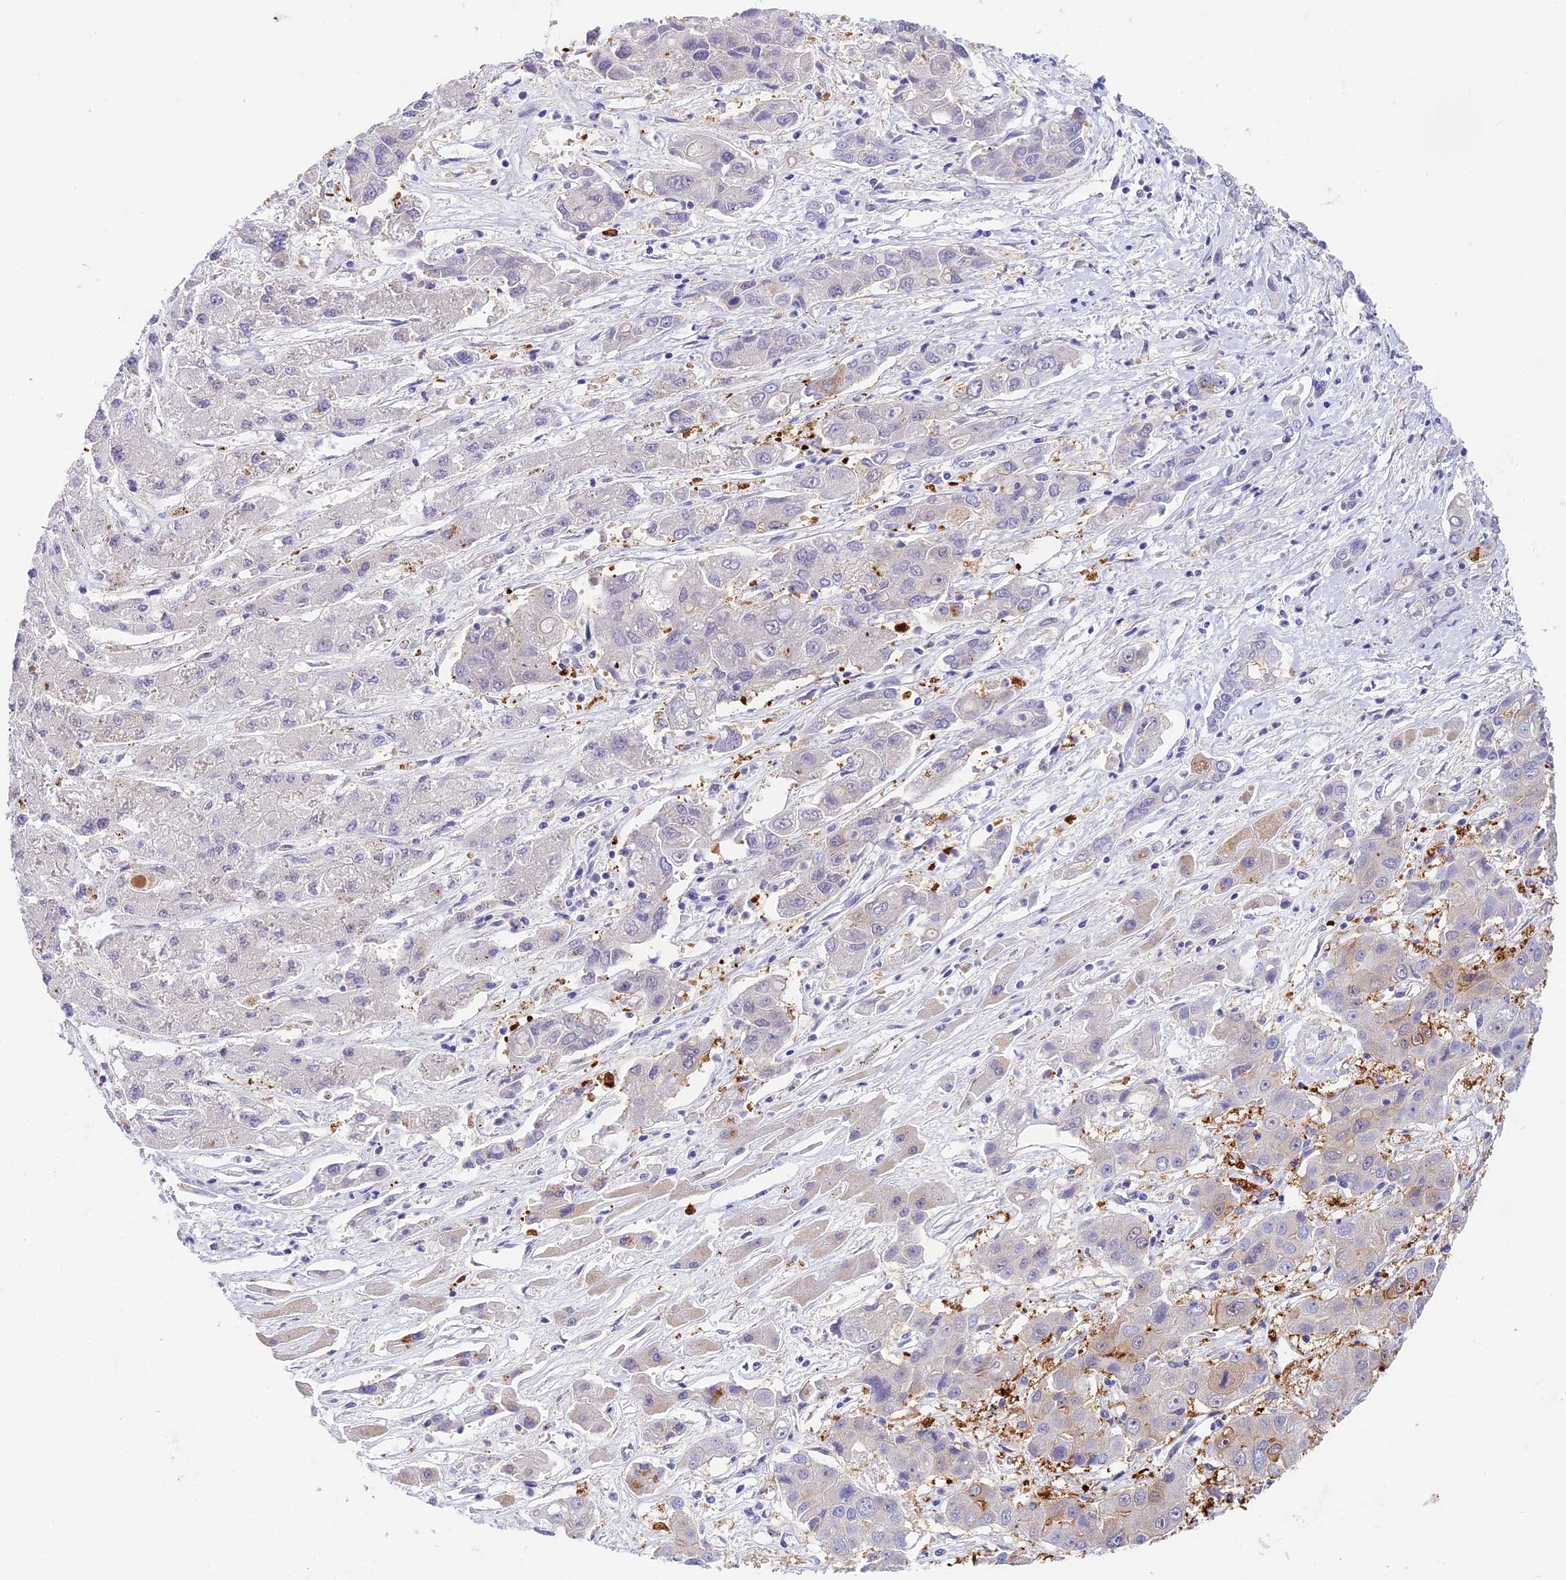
{"staining": {"intensity": "moderate", "quantity": "25%-75%", "location": "cytoplasmic/membranous"}, "tissue": "liver cancer", "cell_type": "Tumor cells", "image_type": "cancer", "snomed": [{"axis": "morphology", "description": "Cholangiocarcinoma"}, {"axis": "topography", "description": "Liver"}], "caption": "Cholangiocarcinoma (liver) stained with a brown dye shows moderate cytoplasmic/membranous positive staining in about 25%-75% of tumor cells.", "gene": "MIDN", "patient": {"sex": "male", "age": 67}}